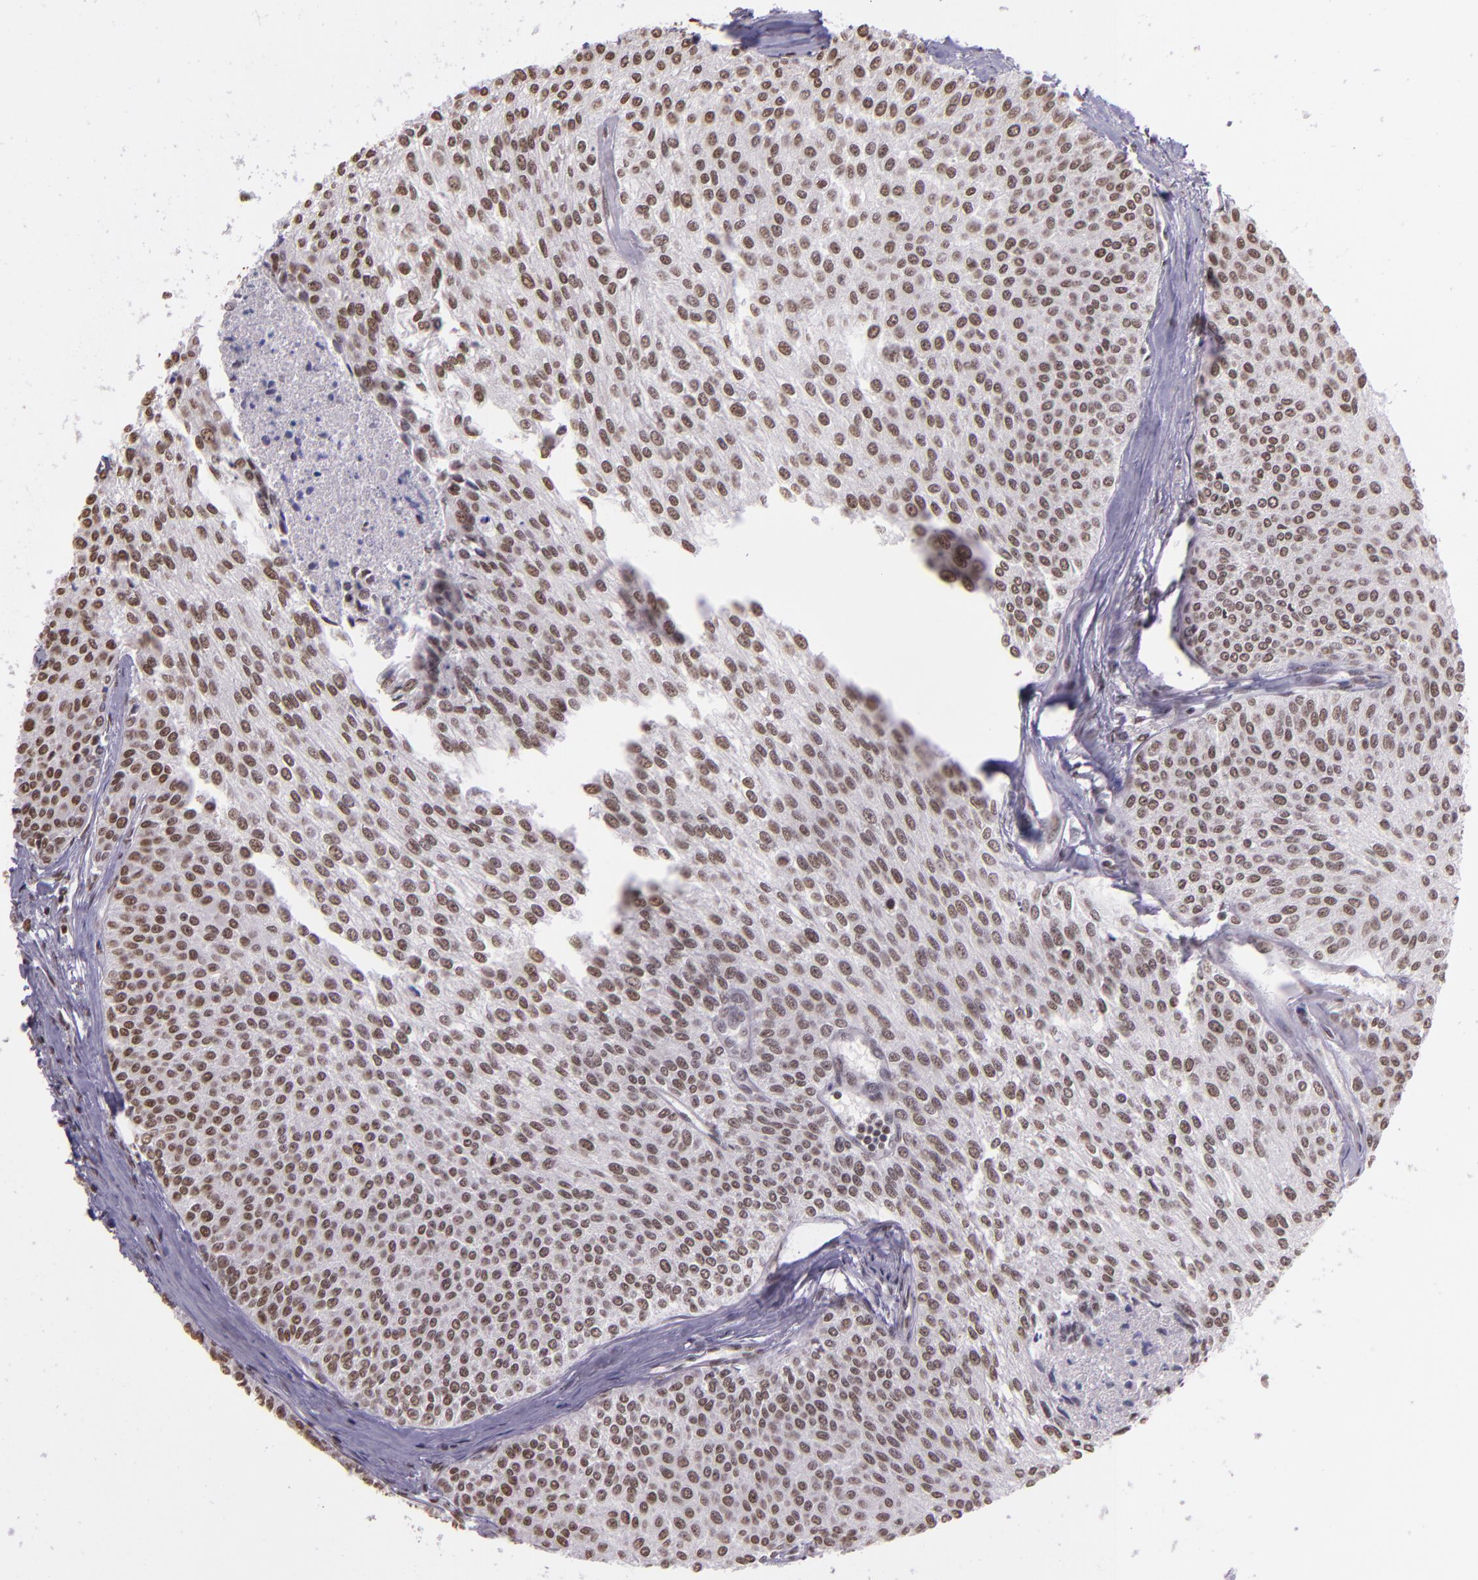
{"staining": {"intensity": "weak", "quantity": ">75%", "location": "nuclear"}, "tissue": "urothelial cancer", "cell_type": "Tumor cells", "image_type": "cancer", "snomed": [{"axis": "morphology", "description": "Urothelial carcinoma, Low grade"}, {"axis": "topography", "description": "Urinary bladder"}], "caption": "A brown stain highlights weak nuclear staining of a protein in human urothelial cancer tumor cells.", "gene": "USF1", "patient": {"sex": "female", "age": 73}}